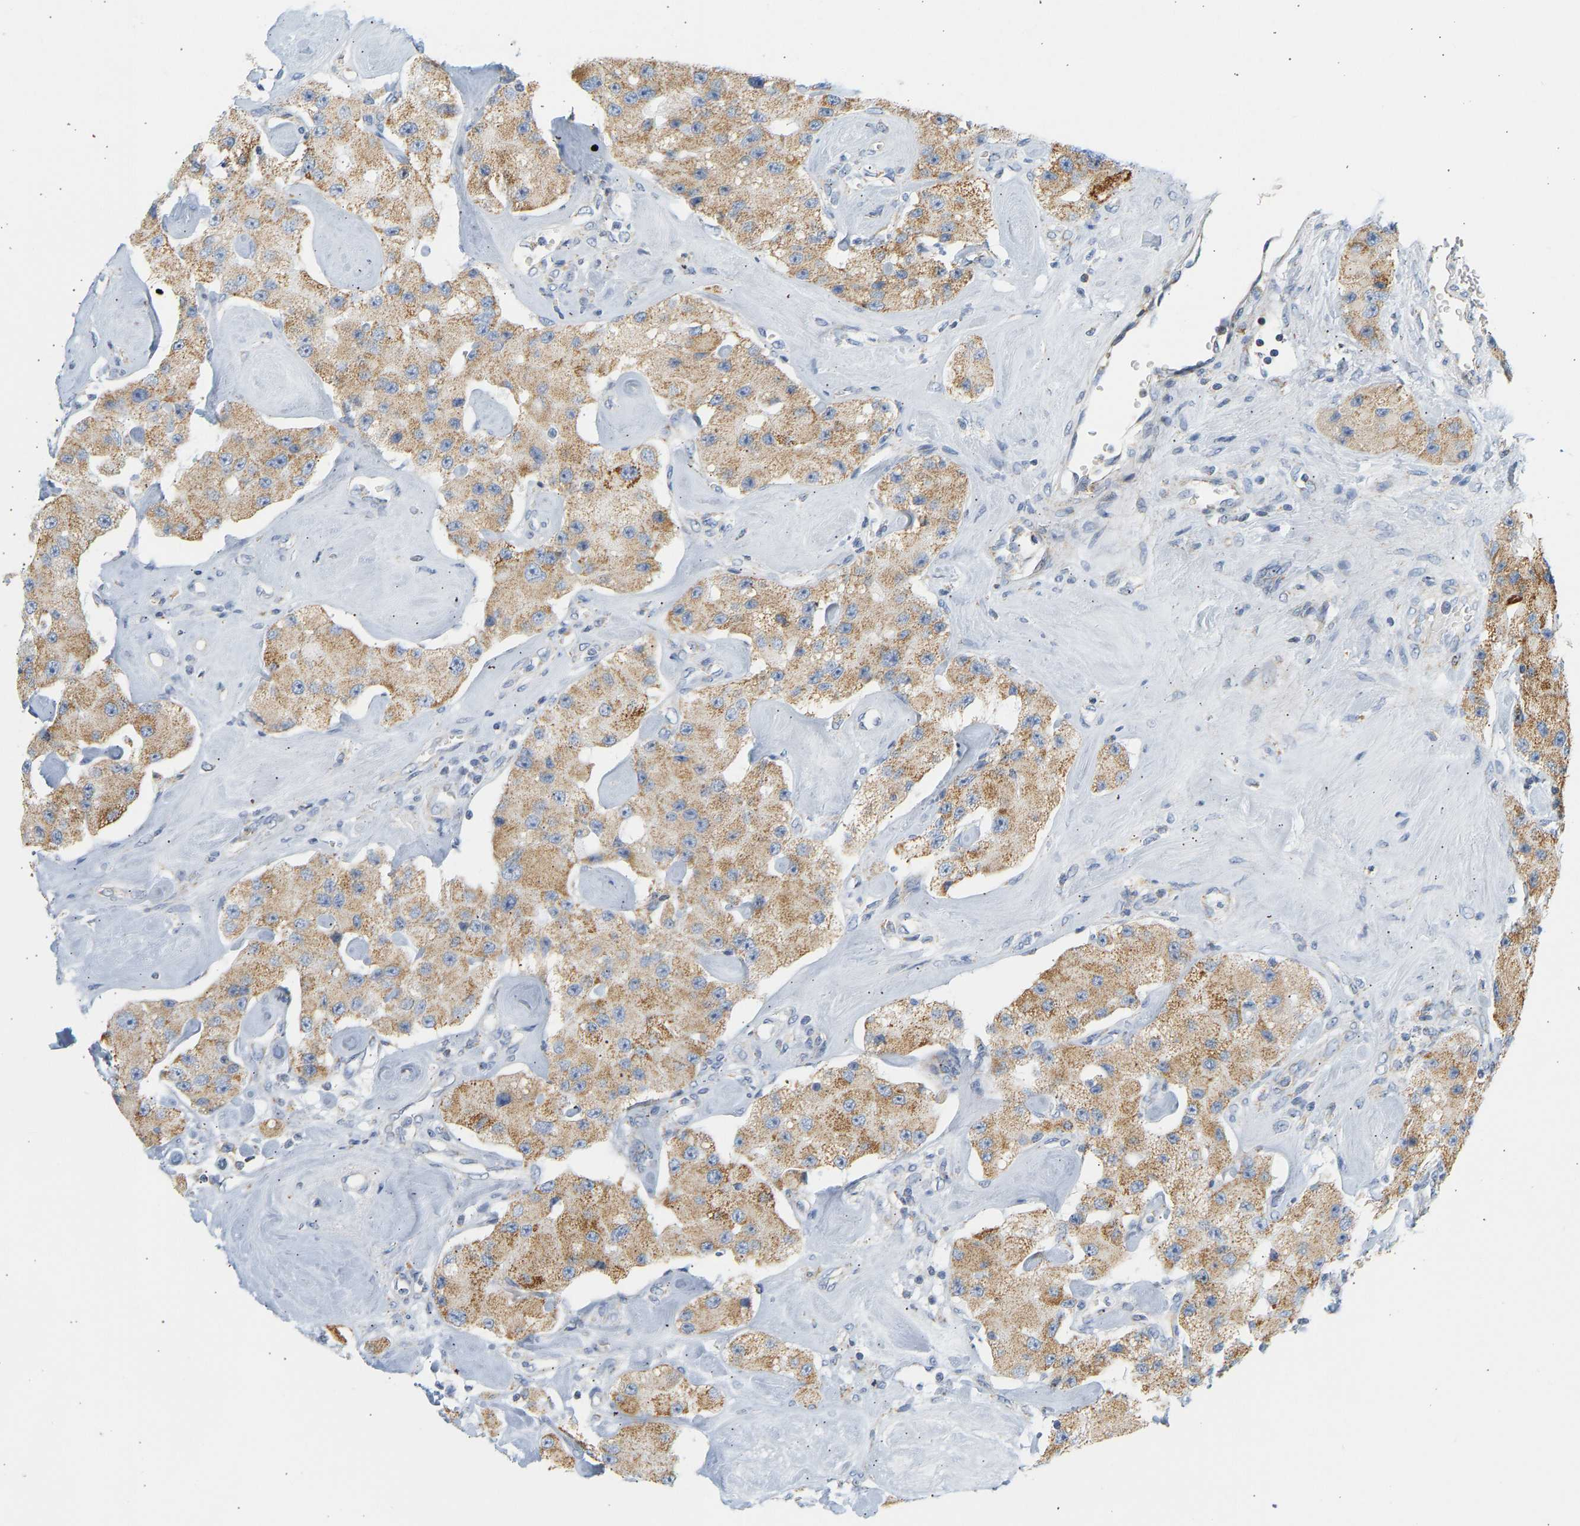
{"staining": {"intensity": "moderate", "quantity": ">75%", "location": "cytoplasmic/membranous"}, "tissue": "carcinoid", "cell_type": "Tumor cells", "image_type": "cancer", "snomed": [{"axis": "morphology", "description": "Carcinoid, malignant, NOS"}, {"axis": "topography", "description": "Pancreas"}], "caption": "Immunohistochemistry of malignant carcinoid displays medium levels of moderate cytoplasmic/membranous staining in approximately >75% of tumor cells.", "gene": "GRPEL2", "patient": {"sex": "male", "age": 41}}